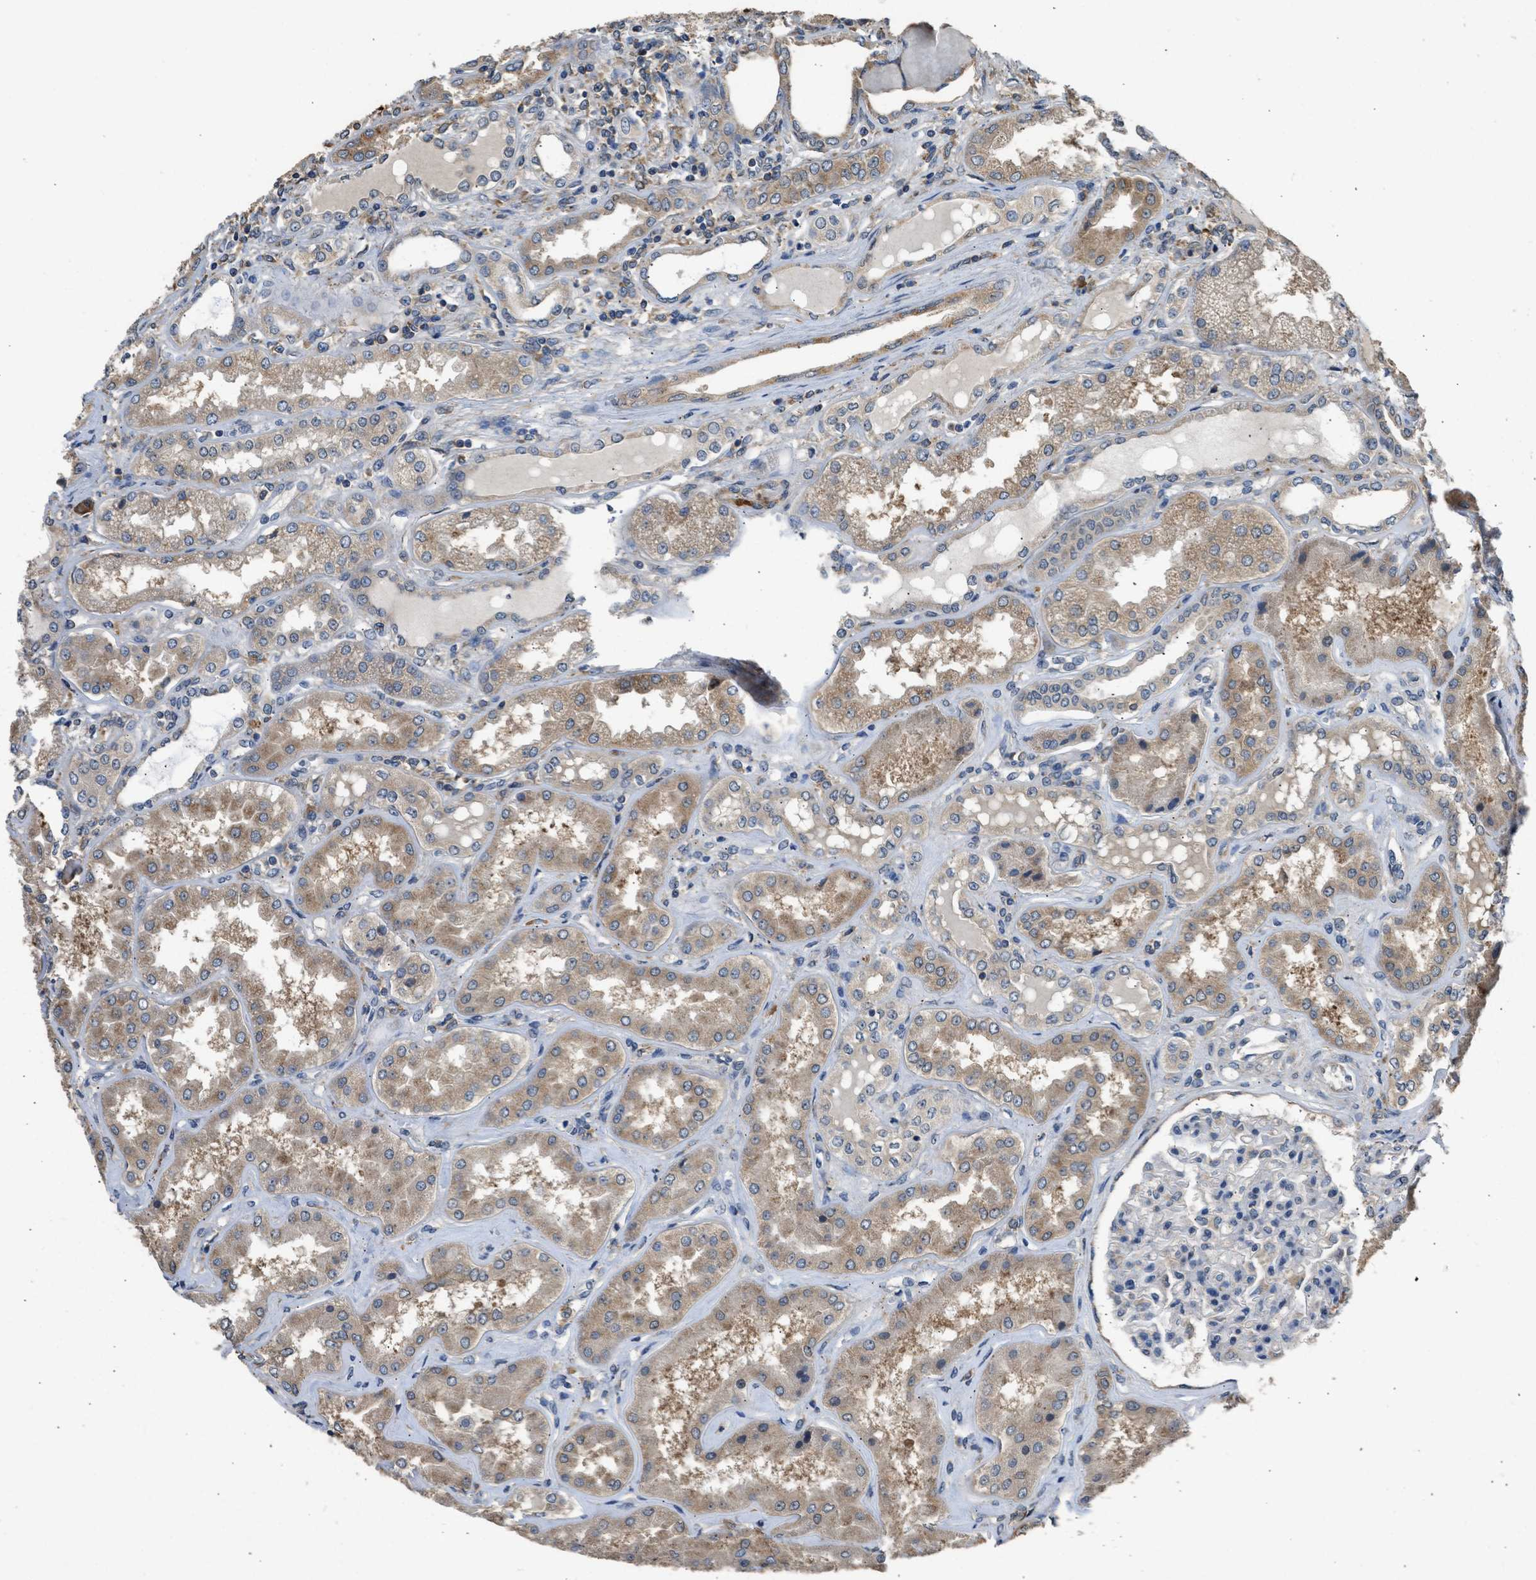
{"staining": {"intensity": "weak", "quantity": "<25%", "location": "cytoplasmic/membranous"}, "tissue": "kidney", "cell_type": "Cells in glomeruli", "image_type": "normal", "snomed": [{"axis": "morphology", "description": "Normal tissue, NOS"}, {"axis": "topography", "description": "Kidney"}], "caption": "DAB immunohistochemical staining of benign kidney demonstrates no significant expression in cells in glomeruli.", "gene": "SLC36A4", "patient": {"sex": "female", "age": 56}}